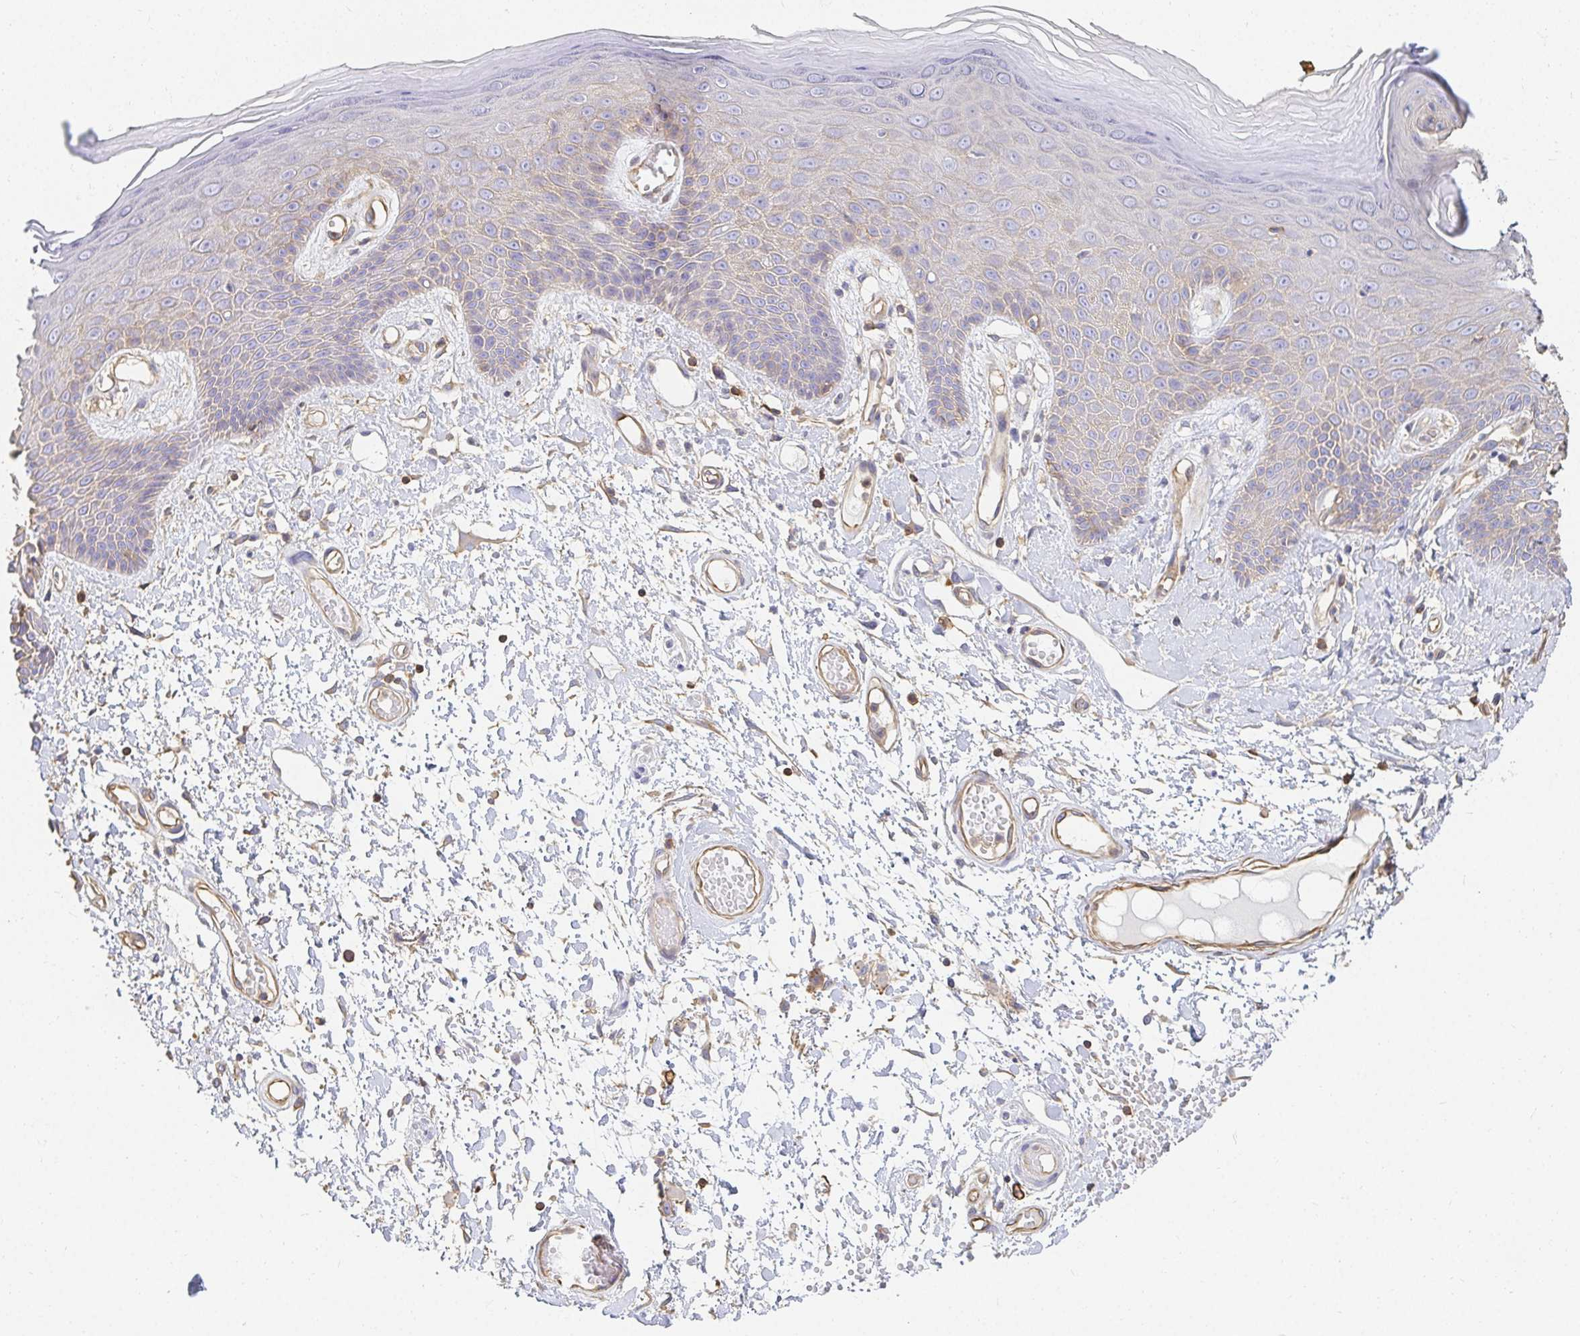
{"staining": {"intensity": "weak", "quantity": "25%-75%", "location": "cytoplasmic/membranous"}, "tissue": "skin", "cell_type": "Epidermal cells", "image_type": "normal", "snomed": [{"axis": "morphology", "description": "Normal tissue, NOS"}, {"axis": "topography", "description": "Anal"}, {"axis": "topography", "description": "Peripheral nerve tissue"}], "caption": "IHC (DAB (3,3'-diaminobenzidine)) staining of unremarkable human skin demonstrates weak cytoplasmic/membranous protein staining in about 25%-75% of epidermal cells.", "gene": "TSPAN19", "patient": {"sex": "male", "age": 78}}